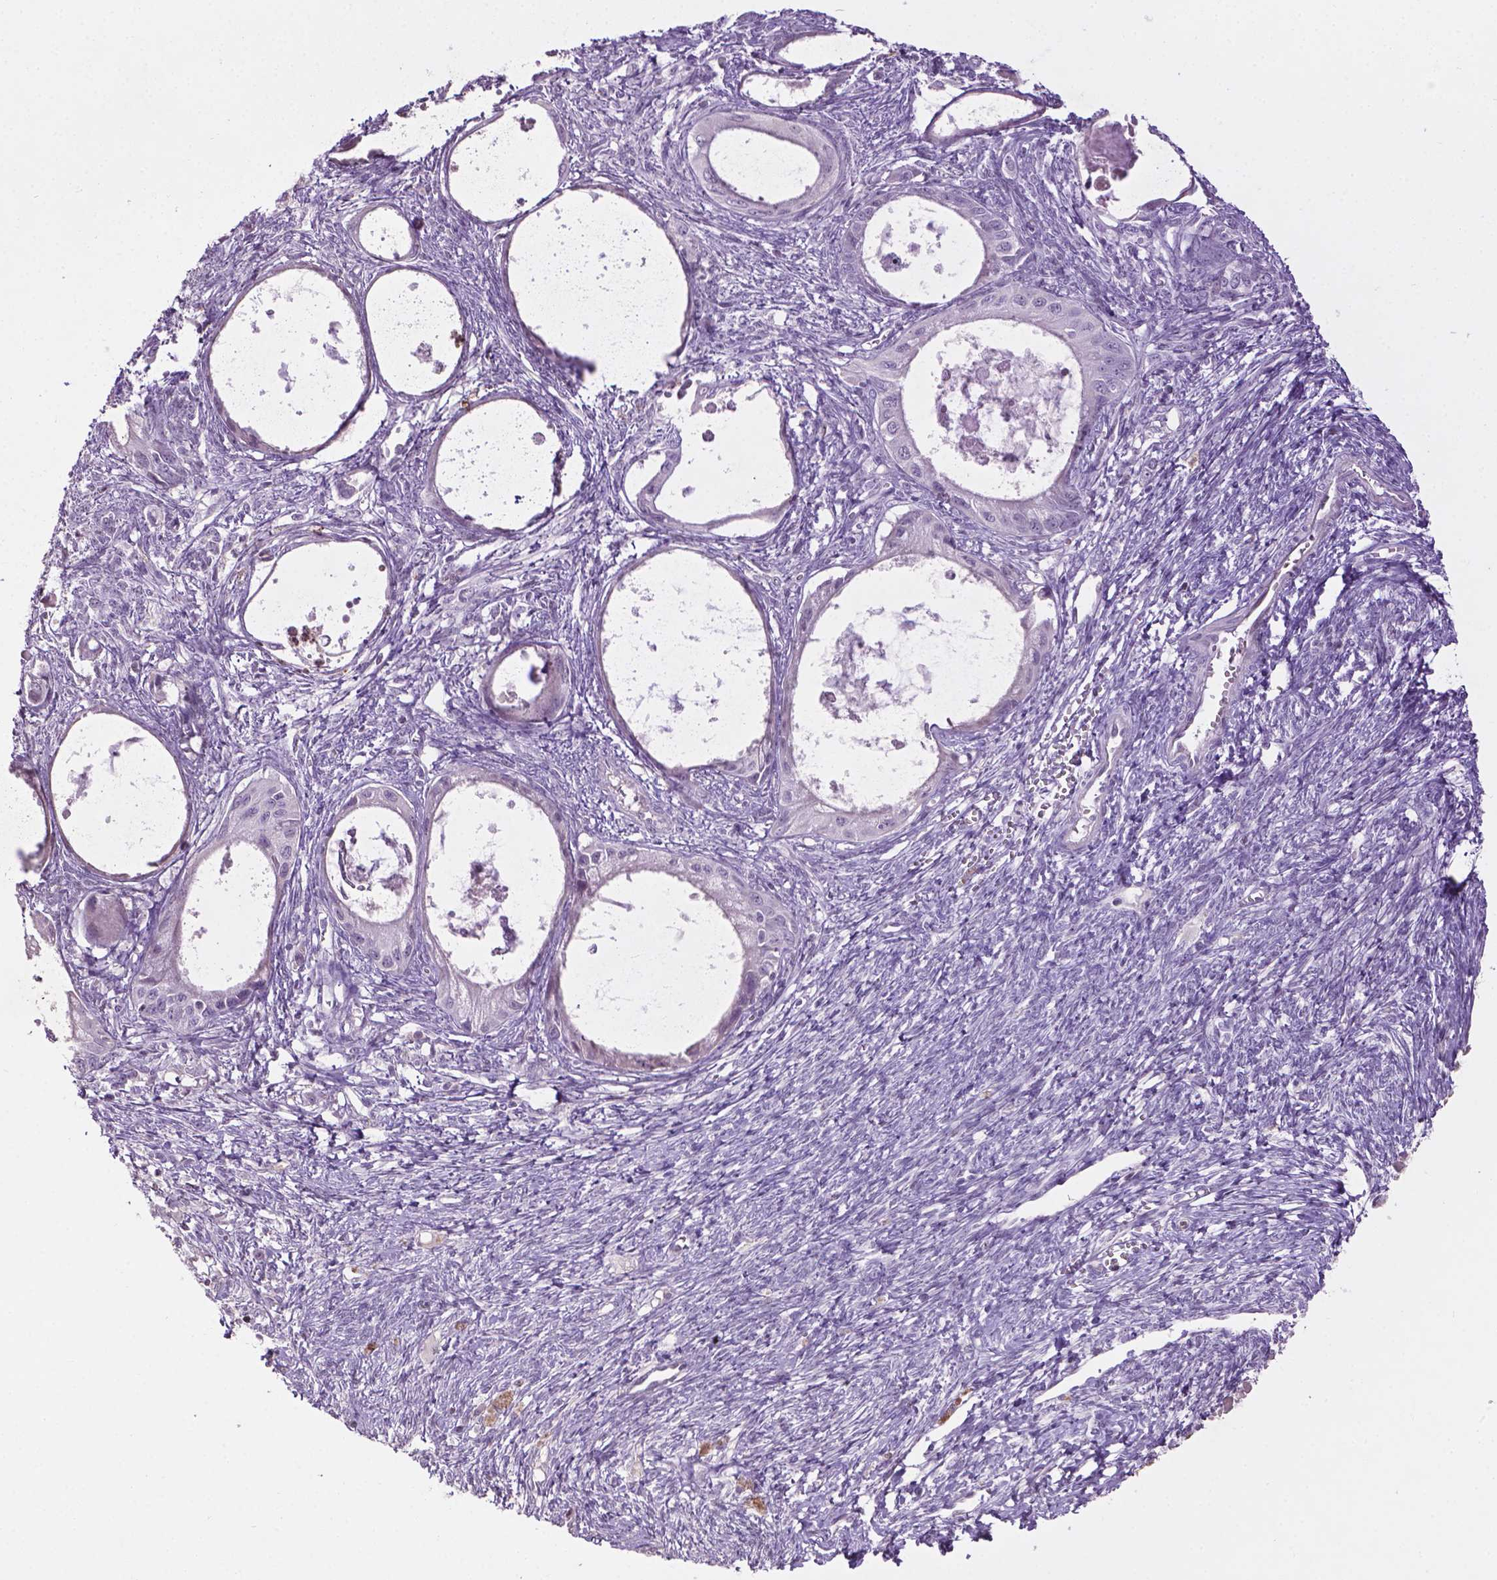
{"staining": {"intensity": "negative", "quantity": "none", "location": "none"}, "tissue": "ovarian cancer", "cell_type": "Tumor cells", "image_type": "cancer", "snomed": [{"axis": "morphology", "description": "Cystadenocarcinoma, mucinous, NOS"}, {"axis": "topography", "description": "Ovary"}], "caption": "Photomicrograph shows no significant protein staining in tumor cells of ovarian mucinous cystadenocarcinoma.", "gene": "NTNG2", "patient": {"sex": "female", "age": 64}}